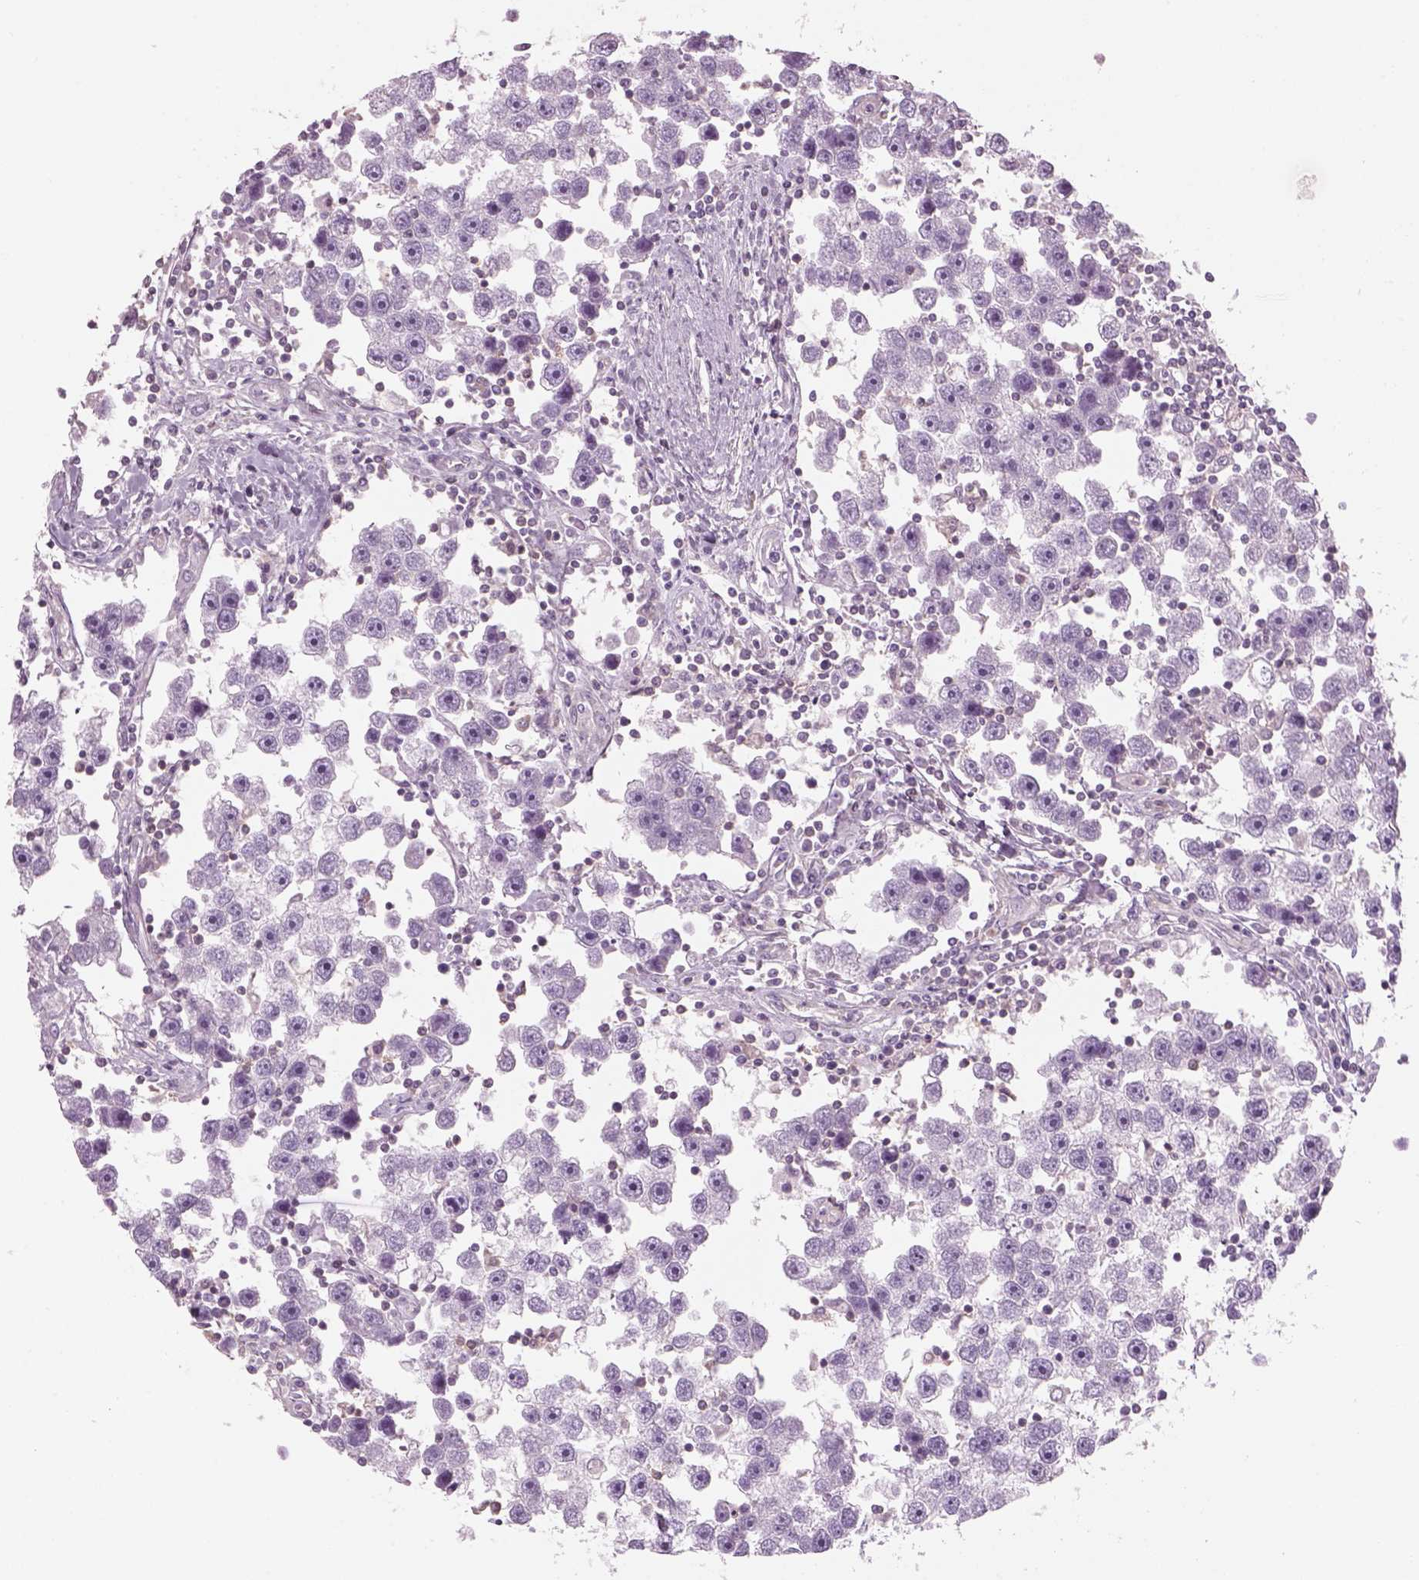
{"staining": {"intensity": "negative", "quantity": "none", "location": "none"}, "tissue": "testis cancer", "cell_type": "Tumor cells", "image_type": "cancer", "snomed": [{"axis": "morphology", "description": "Seminoma, NOS"}, {"axis": "topography", "description": "Testis"}], "caption": "There is no significant staining in tumor cells of seminoma (testis).", "gene": "SLC1A7", "patient": {"sex": "male", "age": 30}}